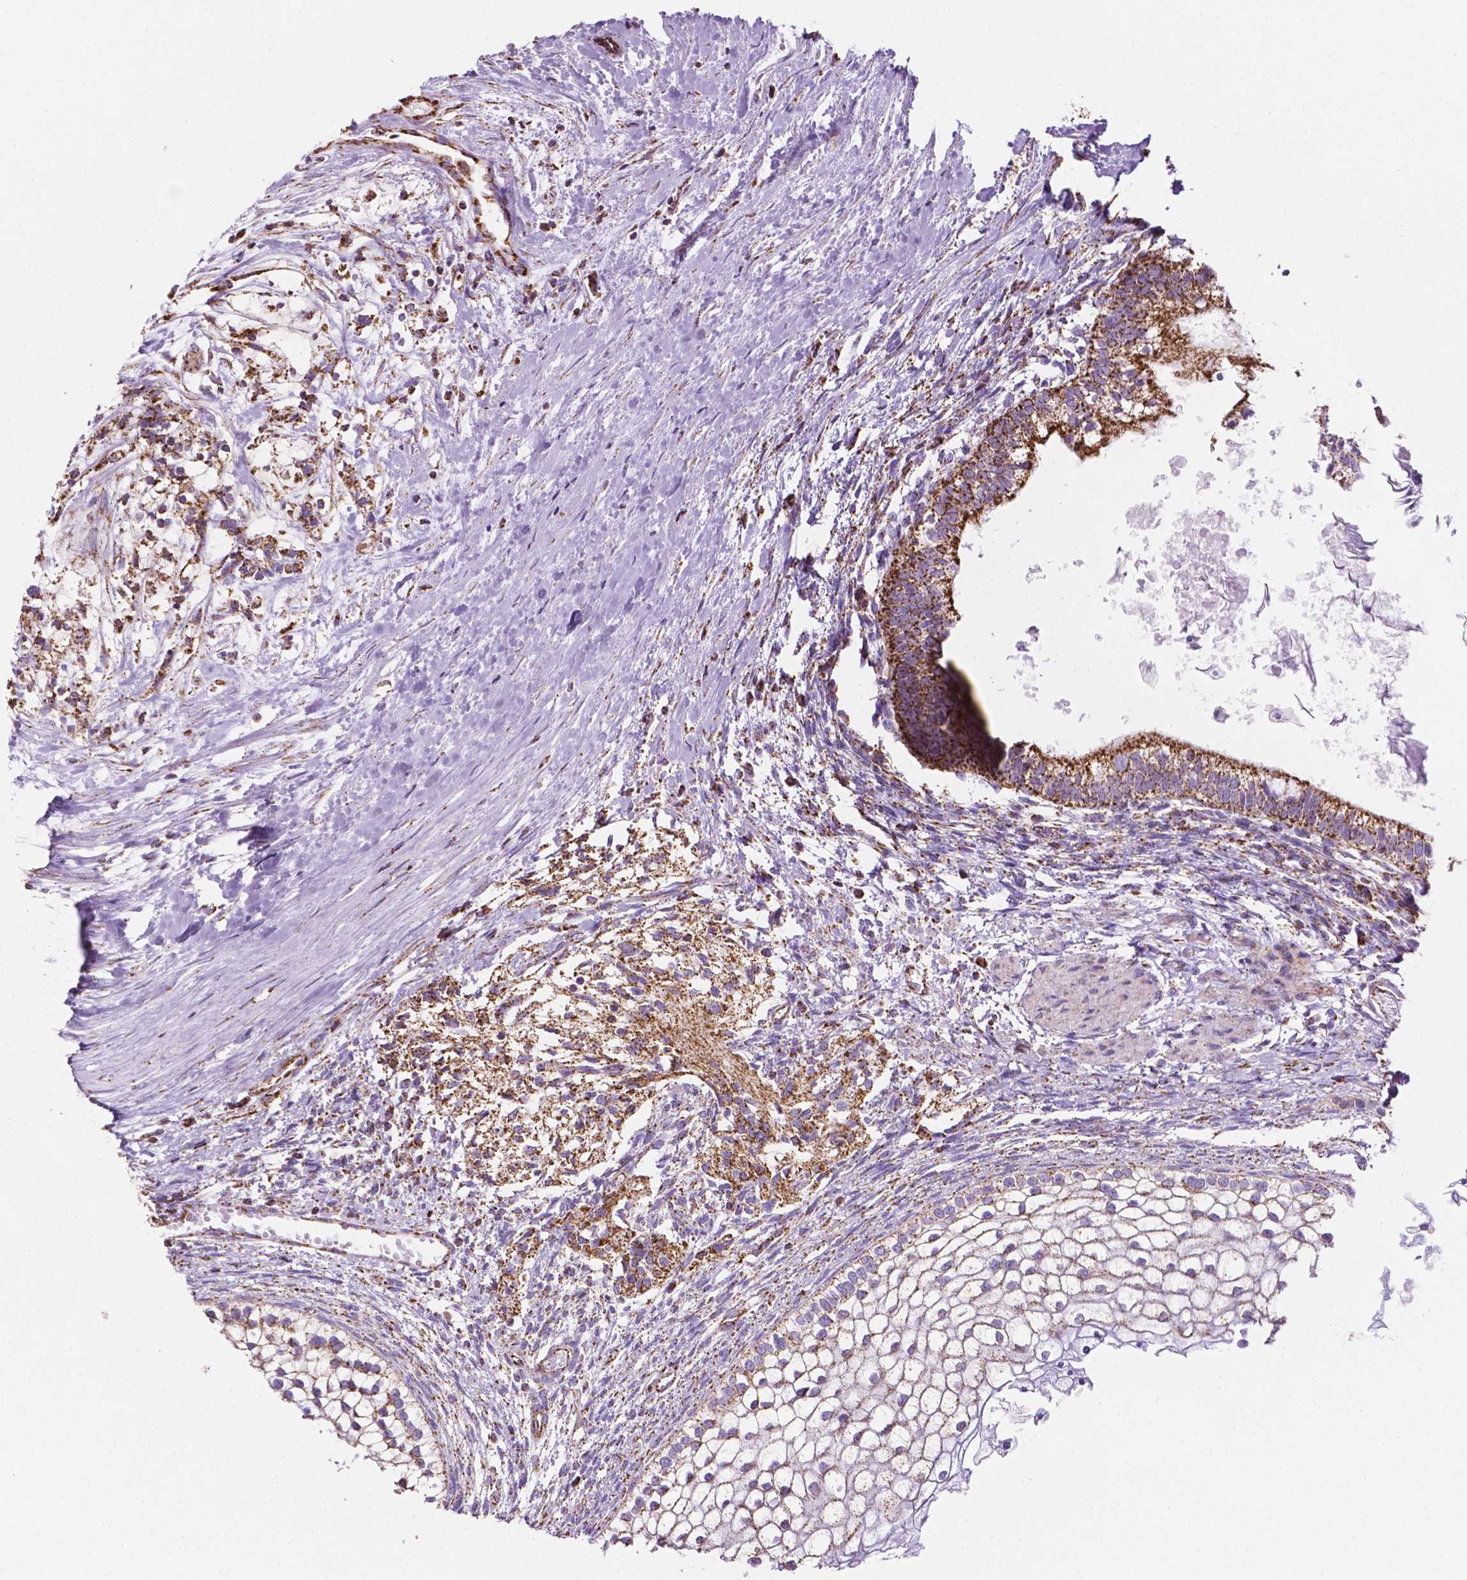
{"staining": {"intensity": "strong", "quantity": ">75%", "location": "cytoplasmic/membranous"}, "tissue": "testis cancer", "cell_type": "Tumor cells", "image_type": "cancer", "snomed": [{"axis": "morphology", "description": "Carcinoma, Embryonal, NOS"}, {"axis": "topography", "description": "Testis"}], "caption": "Immunohistochemical staining of human embryonal carcinoma (testis) demonstrates high levels of strong cytoplasmic/membranous positivity in approximately >75% of tumor cells.", "gene": "RMDN3", "patient": {"sex": "male", "age": 37}}